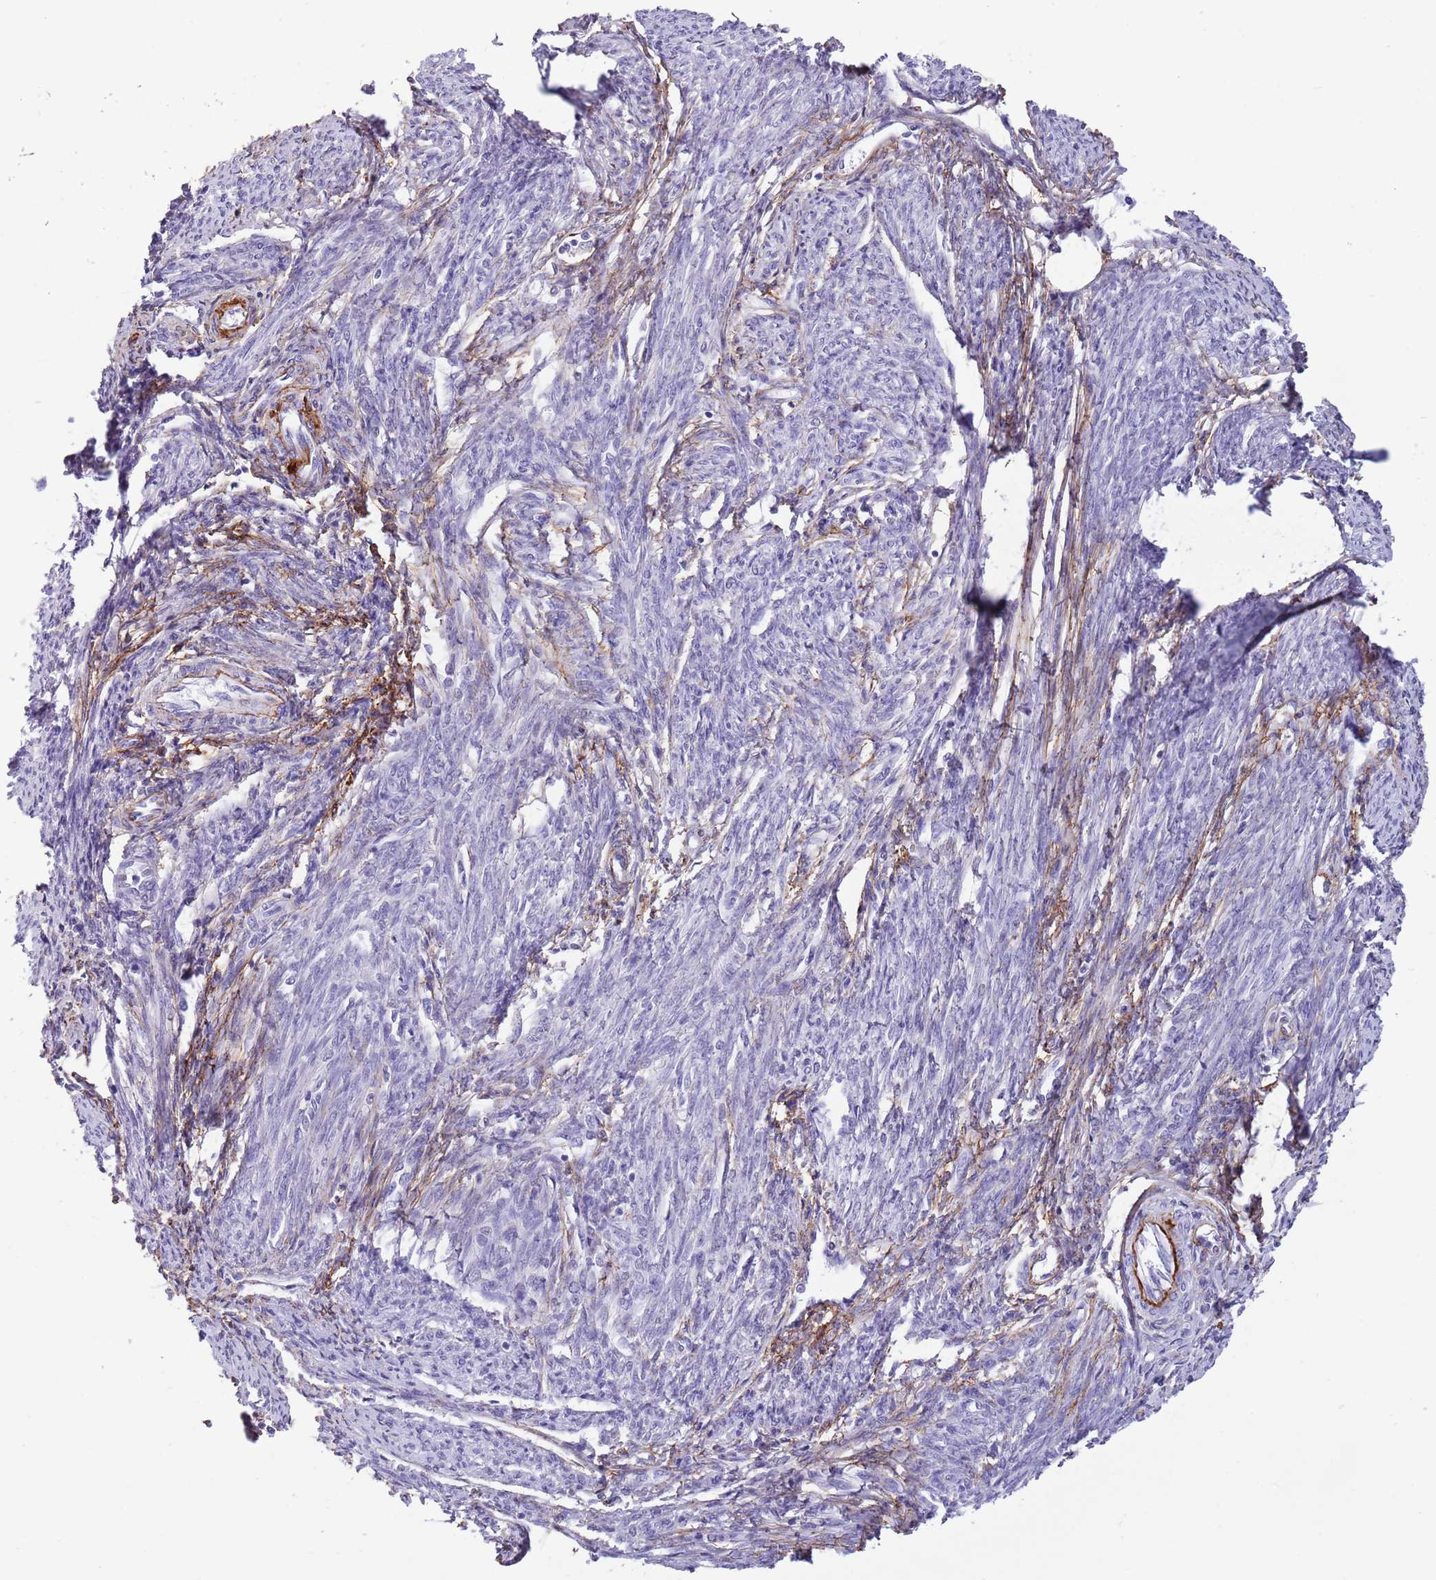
{"staining": {"intensity": "moderate", "quantity": "25%-75%", "location": "nuclear"}, "tissue": "smooth muscle", "cell_type": "Smooth muscle cells", "image_type": "normal", "snomed": [{"axis": "morphology", "description": "Normal tissue, NOS"}, {"axis": "topography", "description": "Smooth muscle"}, {"axis": "topography", "description": "Uterus"}], "caption": "A high-resolution histopathology image shows immunohistochemistry staining of unremarkable smooth muscle, which reveals moderate nuclear staining in approximately 25%-75% of smooth muscle cells. (Brightfield microscopy of DAB IHC at high magnification).", "gene": "TRIM32", "patient": {"sex": "female", "age": 59}}